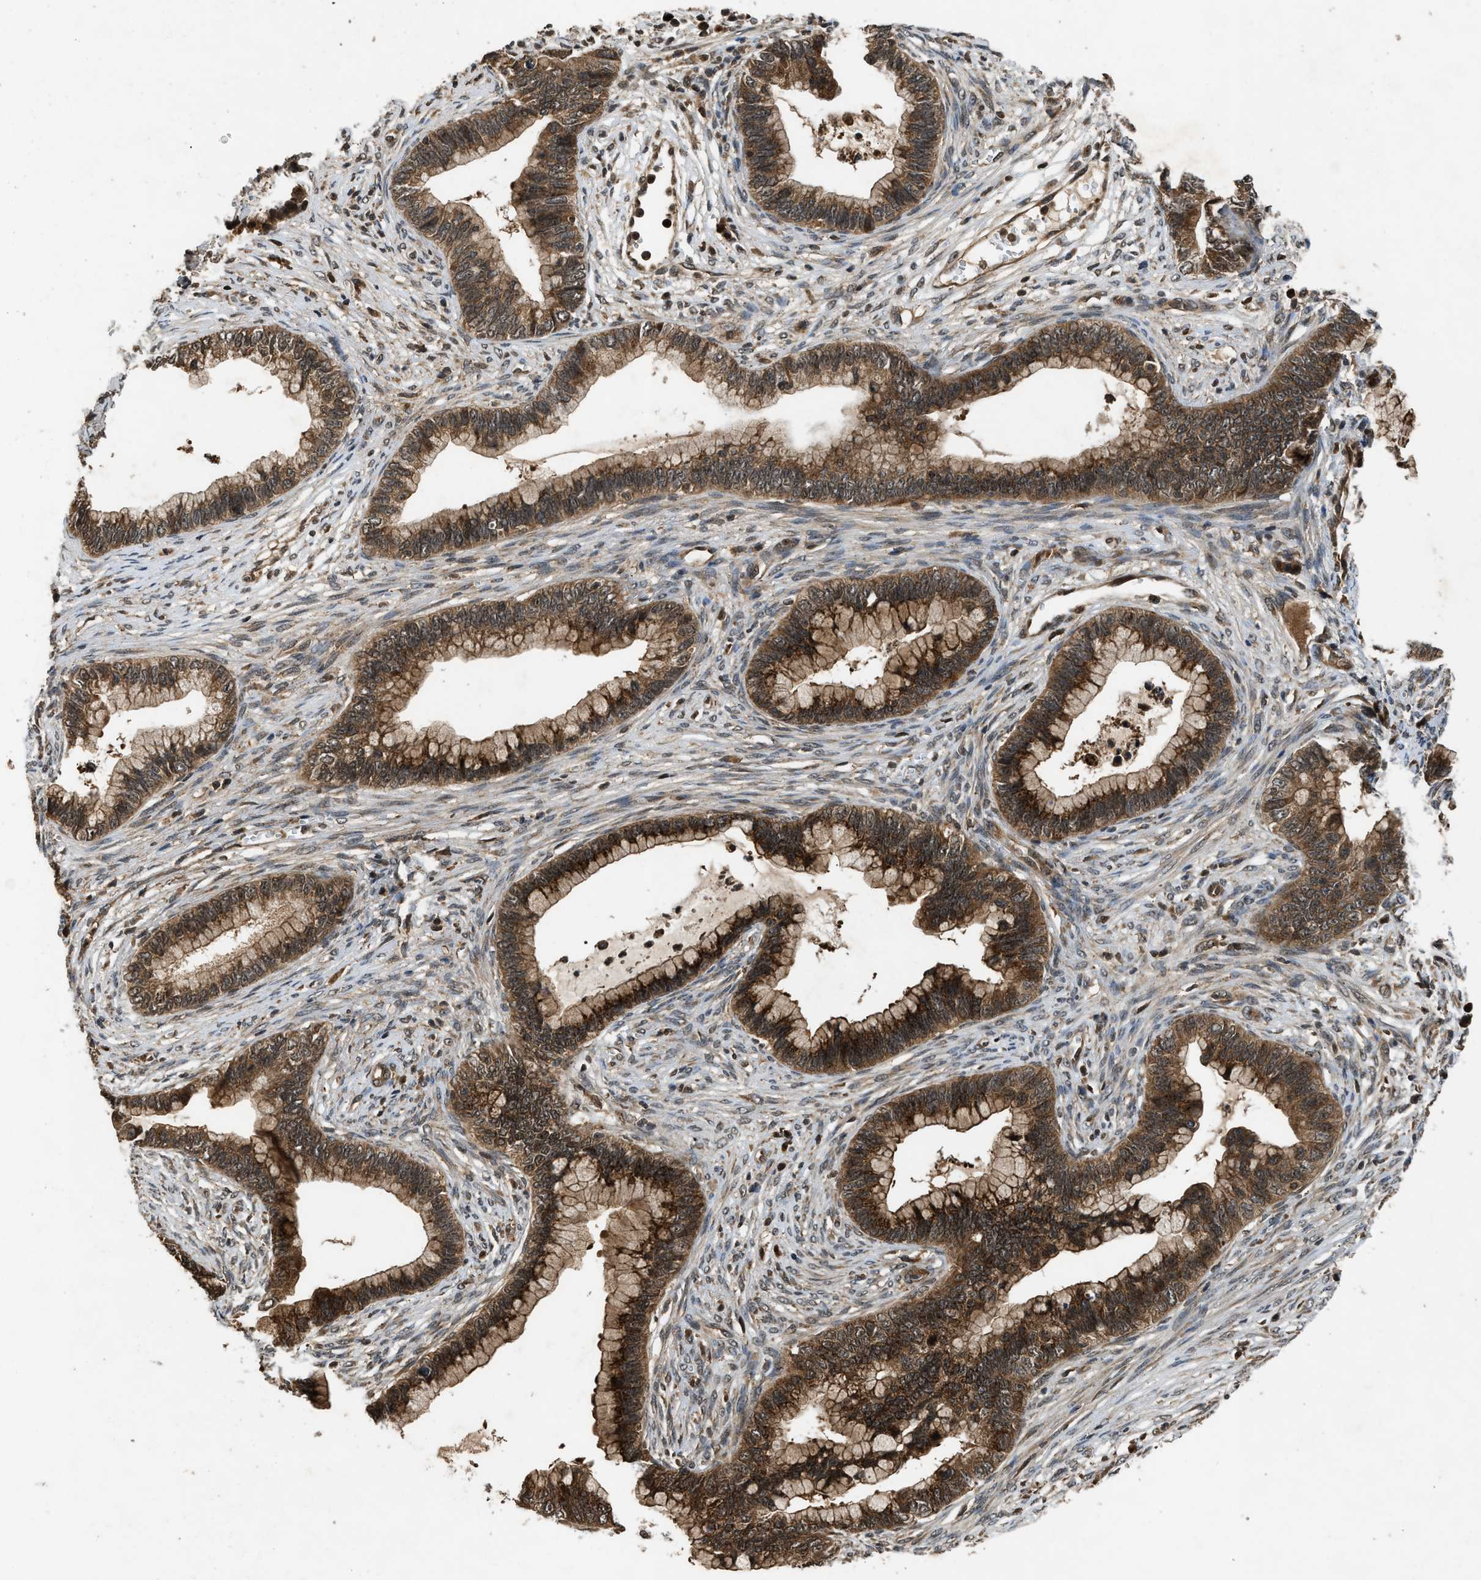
{"staining": {"intensity": "strong", "quantity": ">75%", "location": "cytoplasmic/membranous"}, "tissue": "cervical cancer", "cell_type": "Tumor cells", "image_type": "cancer", "snomed": [{"axis": "morphology", "description": "Adenocarcinoma, NOS"}, {"axis": "topography", "description": "Cervix"}], "caption": "Adenocarcinoma (cervical) was stained to show a protein in brown. There is high levels of strong cytoplasmic/membranous positivity in approximately >75% of tumor cells.", "gene": "RPS6KB1", "patient": {"sex": "female", "age": 44}}